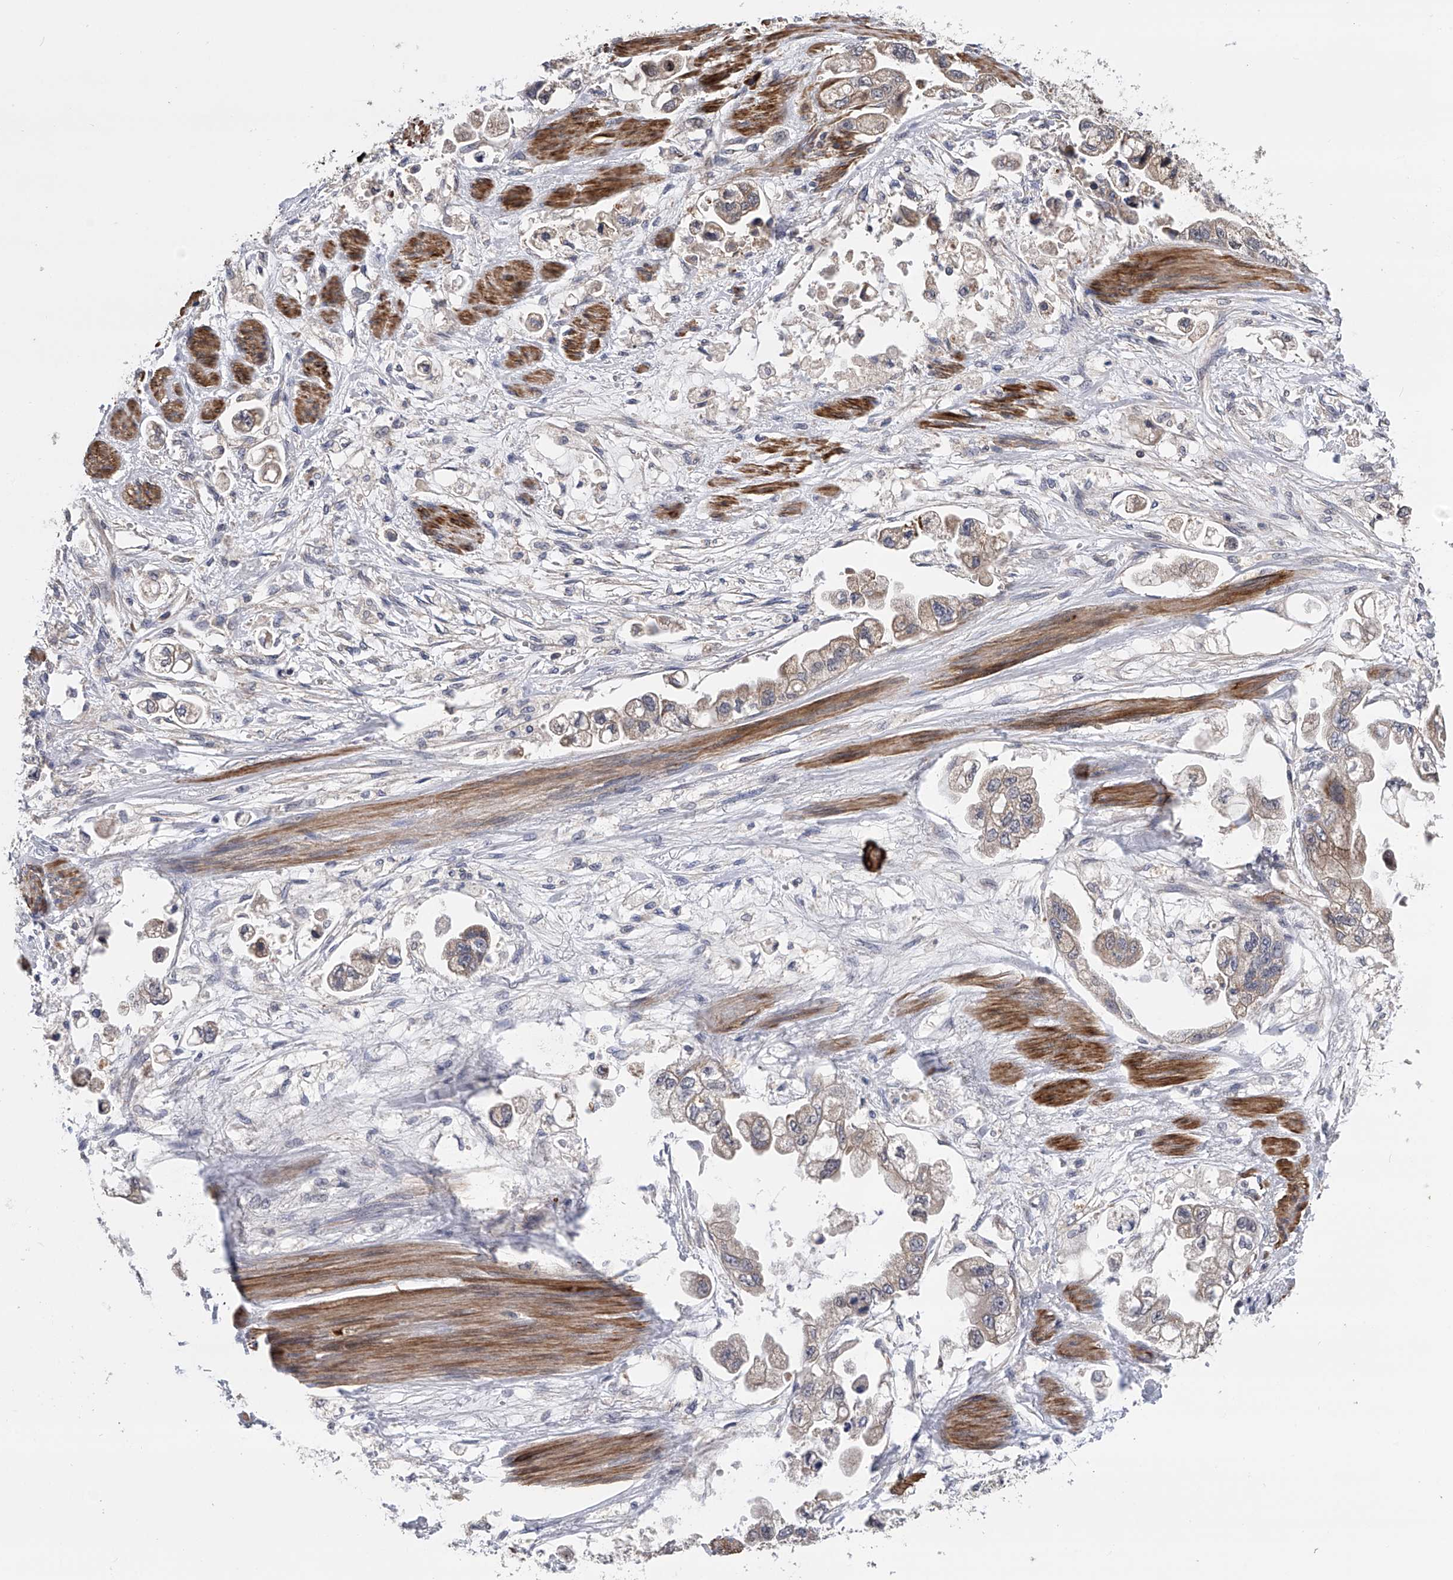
{"staining": {"intensity": "weak", "quantity": "<25%", "location": "cytoplasmic/membranous"}, "tissue": "stomach cancer", "cell_type": "Tumor cells", "image_type": "cancer", "snomed": [{"axis": "morphology", "description": "Adenocarcinoma, NOS"}, {"axis": "topography", "description": "Stomach"}], "caption": "Stomach cancer (adenocarcinoma) stained for a protein using IHC displays no expression tumor cells.", "gene": "SPOCK1", "patient": {"sex": "male", "age": 62}}